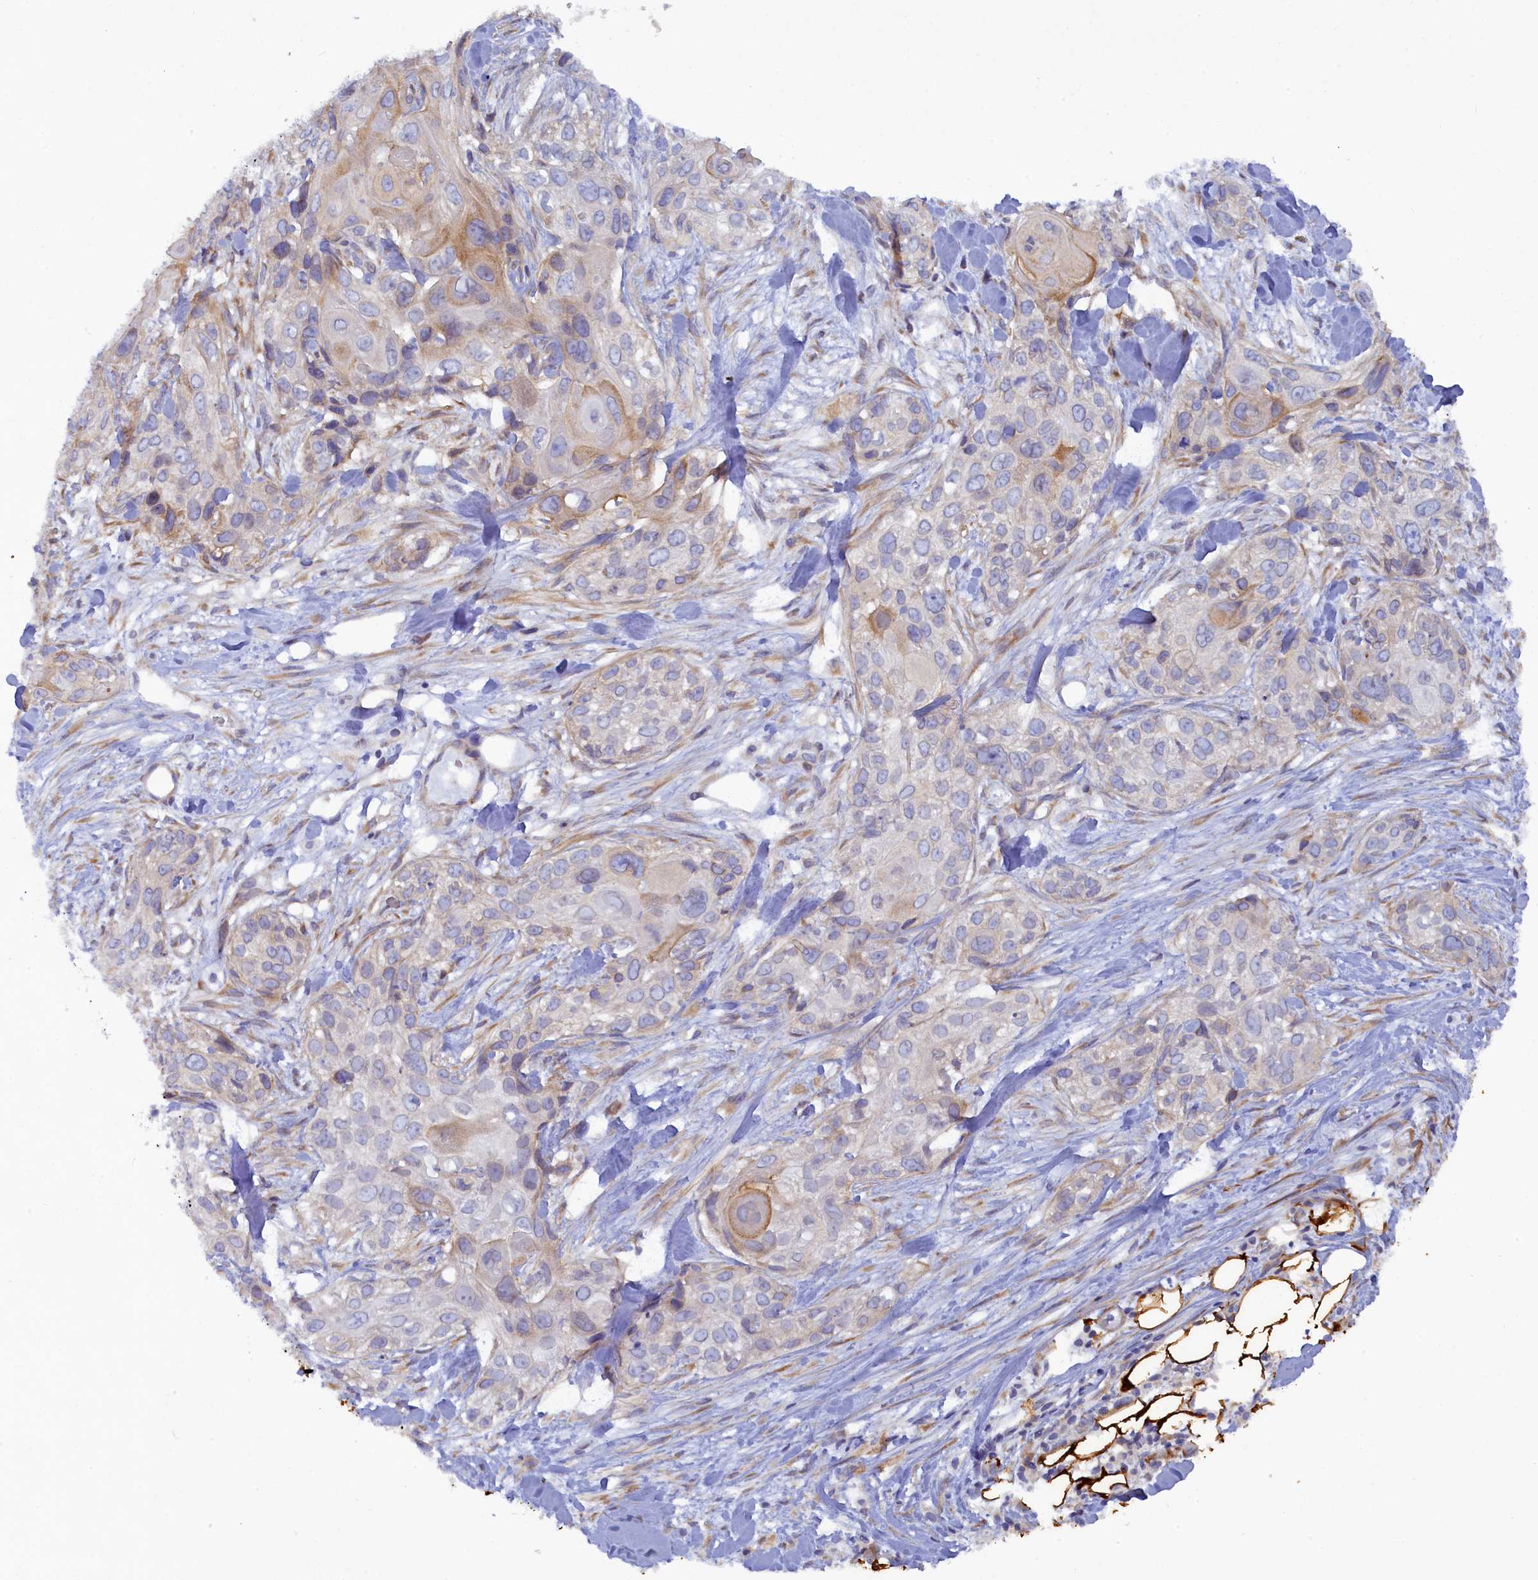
{"staining": {"intensity": "moderate", "quantity": "<25%", "location": "cytoplasmic/membranous"}, "tissue": "skin cancer", "cell_type": "Tumor cells", "image_type": "cancer", "snomed": [{"axis": "morphology", "description": "Normal tissue, NOS"}, {"axis": "morphology", "description": "Squamous cell carcinoma, NOS"}, {"axis": "topography", "description": "Skin"}], "caption": "Immunohistochemistry (IHC) micrograph of neoplastic tissue: human skin squamous cell carcinoma stained using immunohistochemistry (IHC) displays low levels of moderate protein expression localized specifically in the cytoplasmic/membranous of tumor cells, appearing as a cytoplasmic/membranous brown color.", "gene": "POGLUT3", "patient": {"sex": "male", "age": 72}}